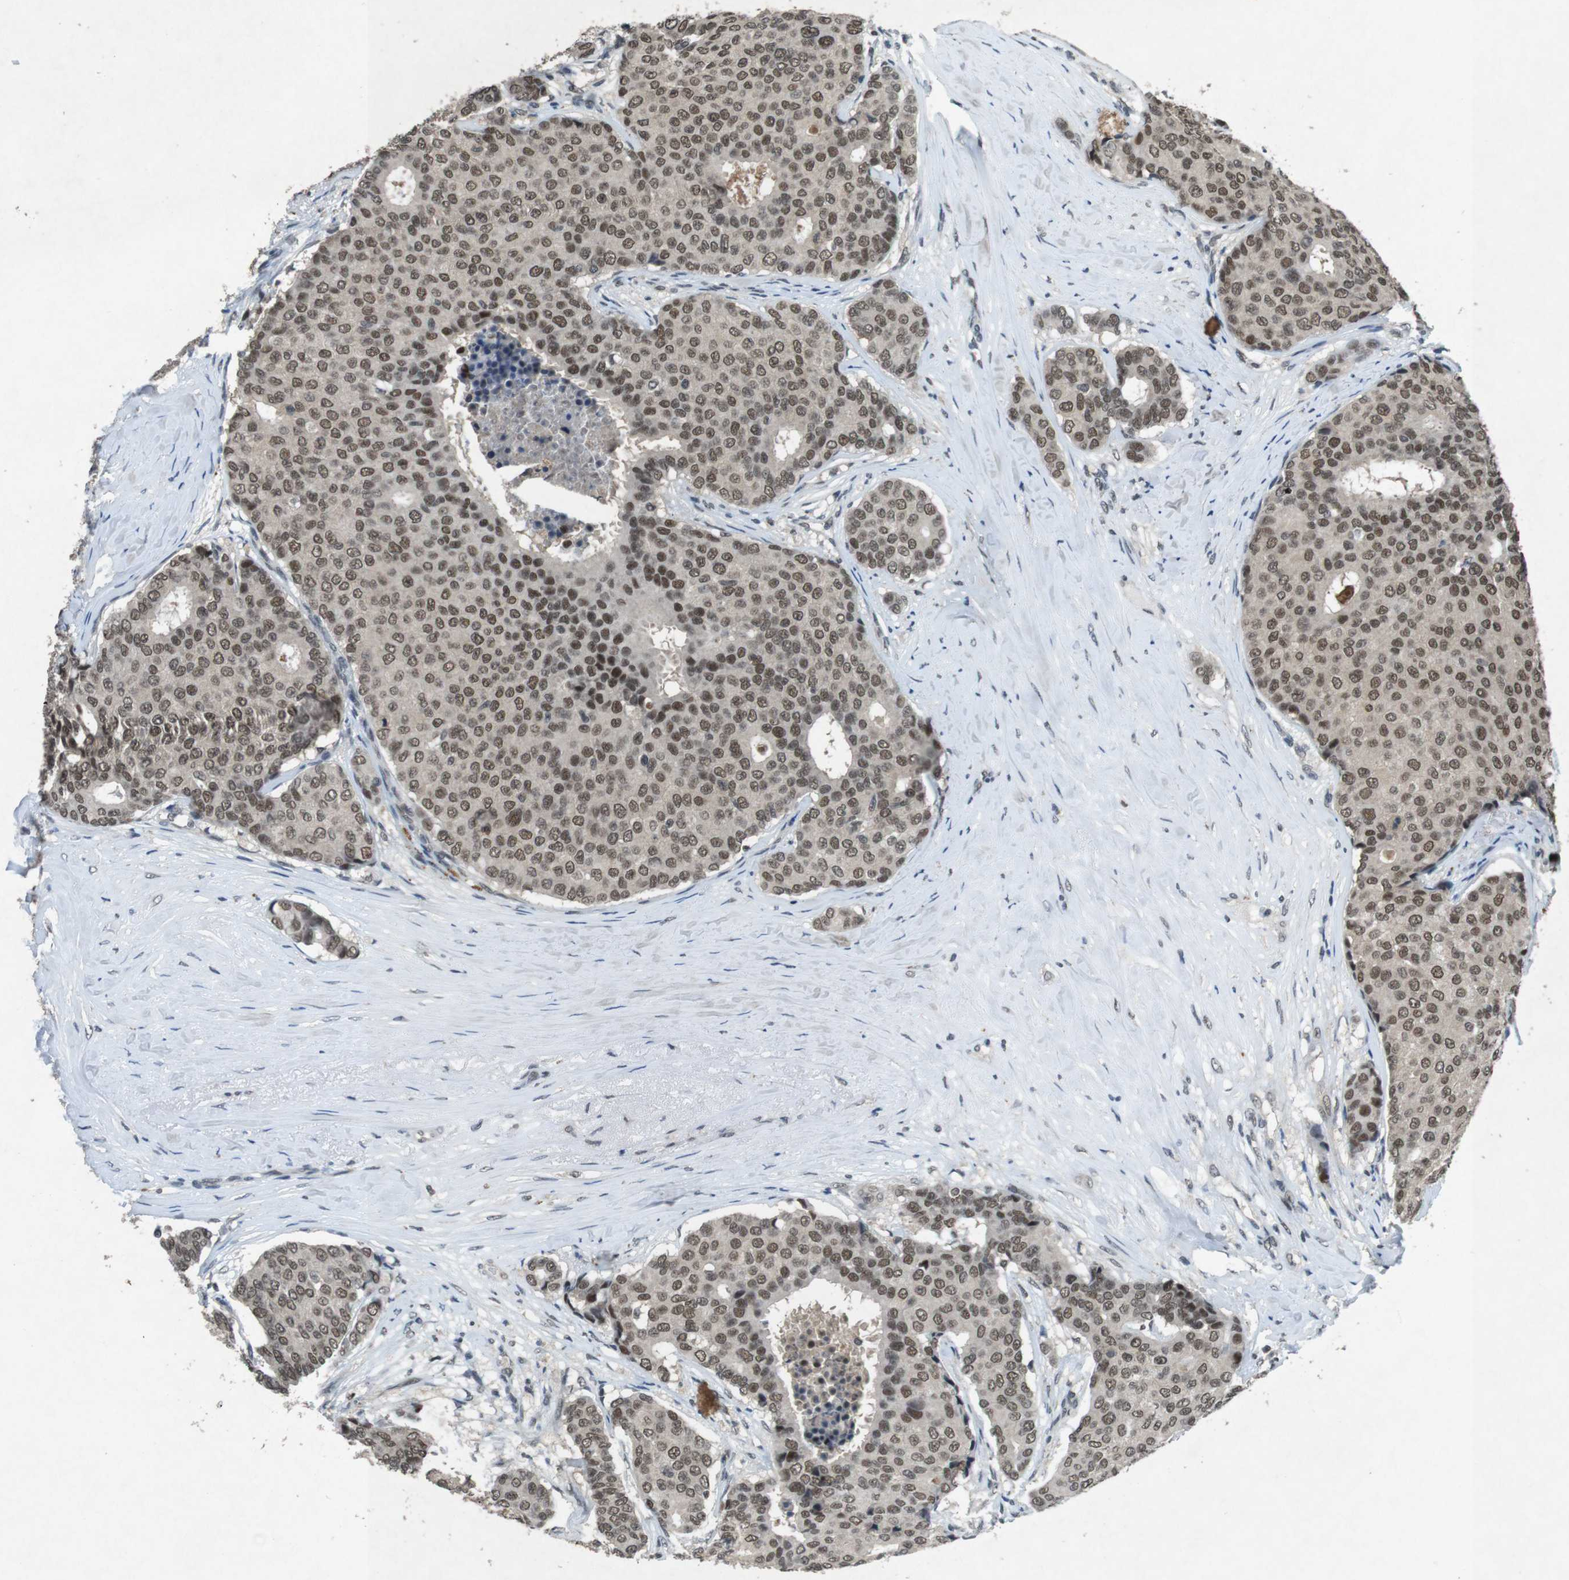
{"staining": {"intensity": "moderate", "quantity": ">75%", "location": "cytoplasmic/membranous,nuclear"}, "tissue": "breast cancer", "cell_type": "Tumor cells", "image_type": "cancer", "snomed": [{"axis": "morphology", "description": "Duct carcinoma"}, {"axis": "topography", "description": "Breast"}], "caption": "Protein expression analysis of intraductal carcinoma (breast) reveals moderate cytoplasmic/membranous and nuclear positivity in approximately >75% of tumor cells. The protein is shown in brown color, while the nuclei are stained blue.", "gene": "USP7", "patient": {"sex": "female", "age": 75}}